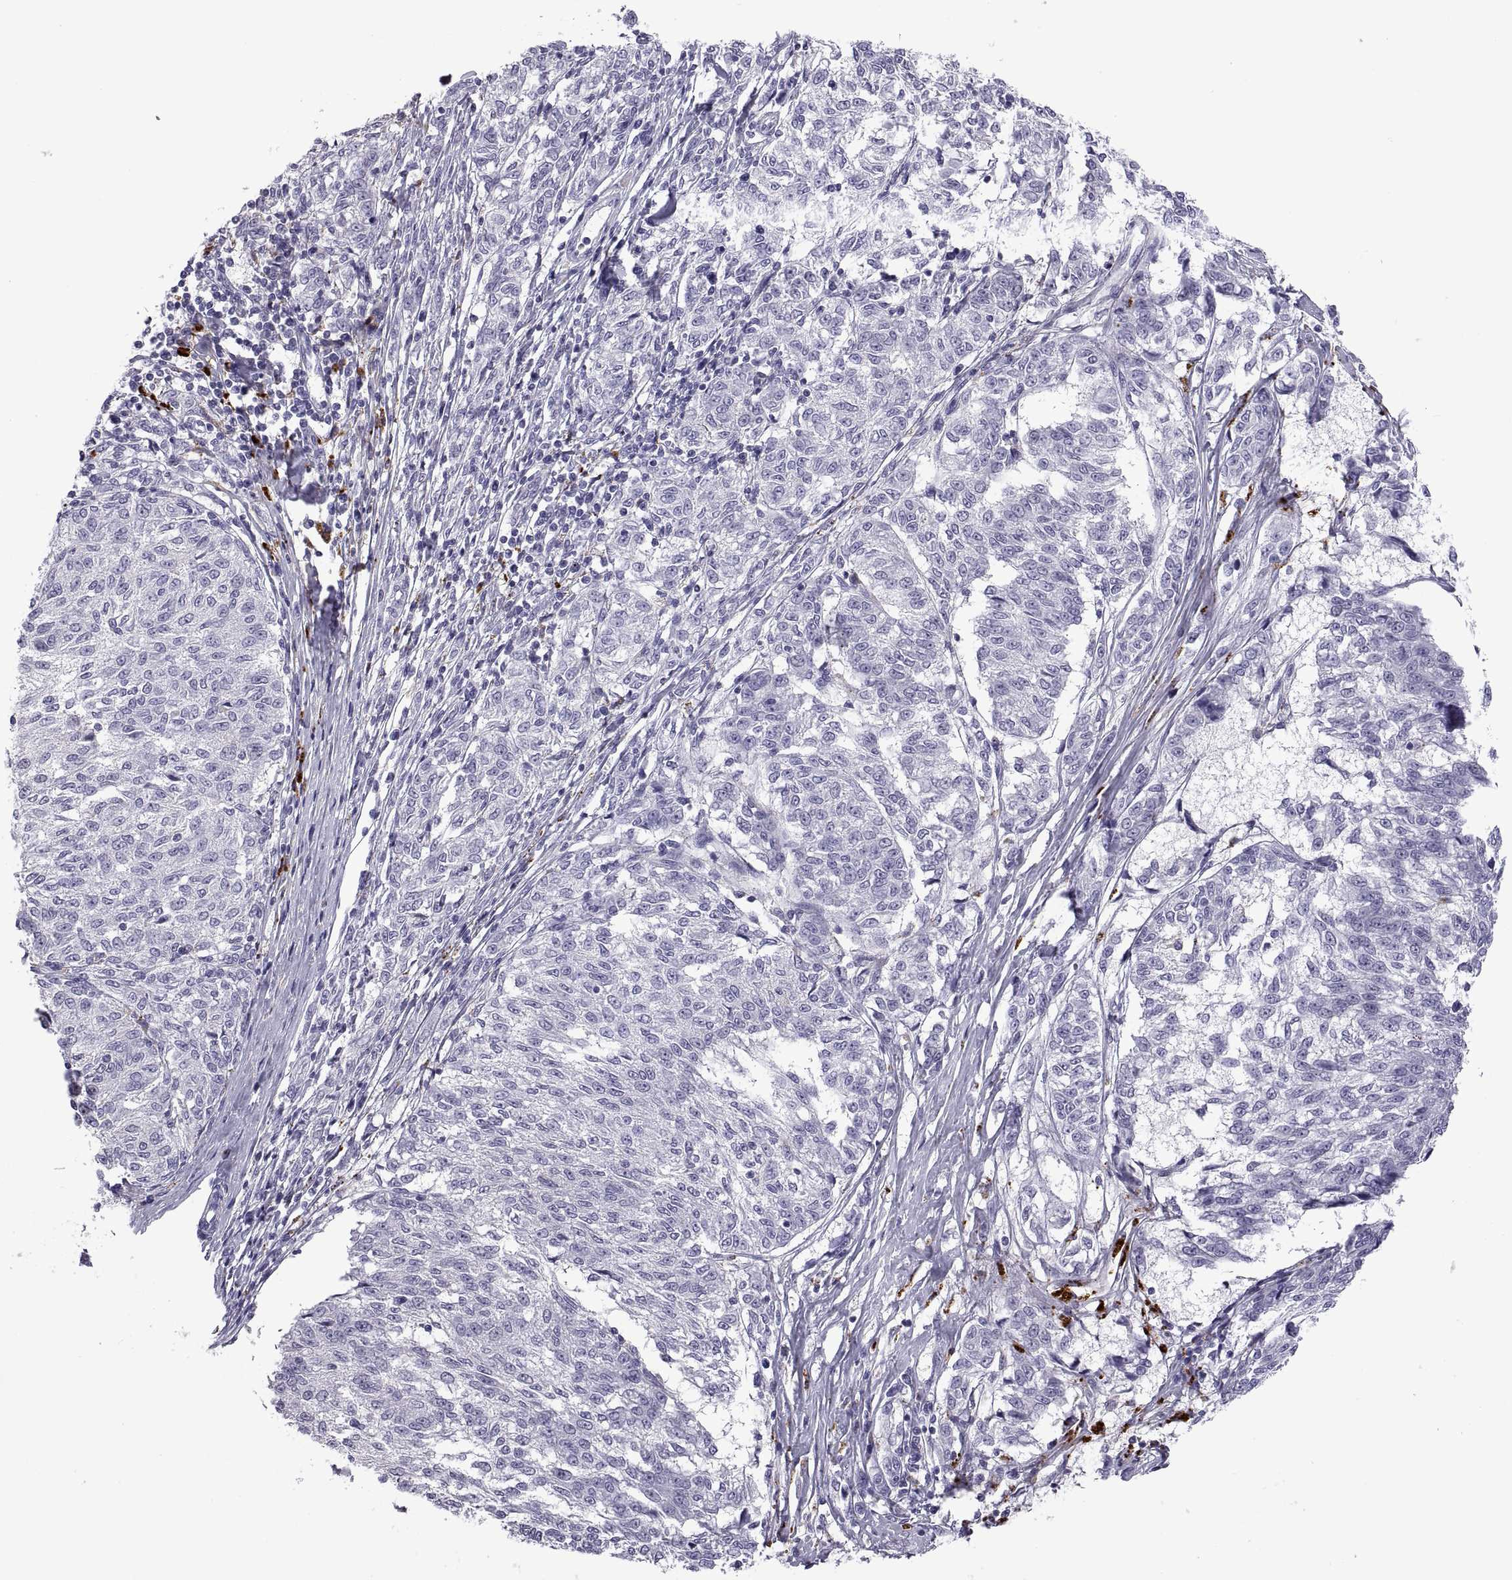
{"staining": {"intensity": "negative", "quantity": "none", "location": "none"}, "tissue": "melanoma", "cell_type": "Tumor cells", "image_type": "cancer", "snomed": [{"axis": "morphology", "description": "Malignant melanoma, NOS"}, {"axis": "topography", "description": "Skin"}], "caption": "Immunohistochemistry histopathology image of melanoma stained for a protein (brown), which reveals no expression in tumor cells. The staining is performed using DAB brown chromogen with nuclei counter-stained in using hematoxylin.", "gene": "RGS19", "patient": {"sex": "female", "age": 72}}